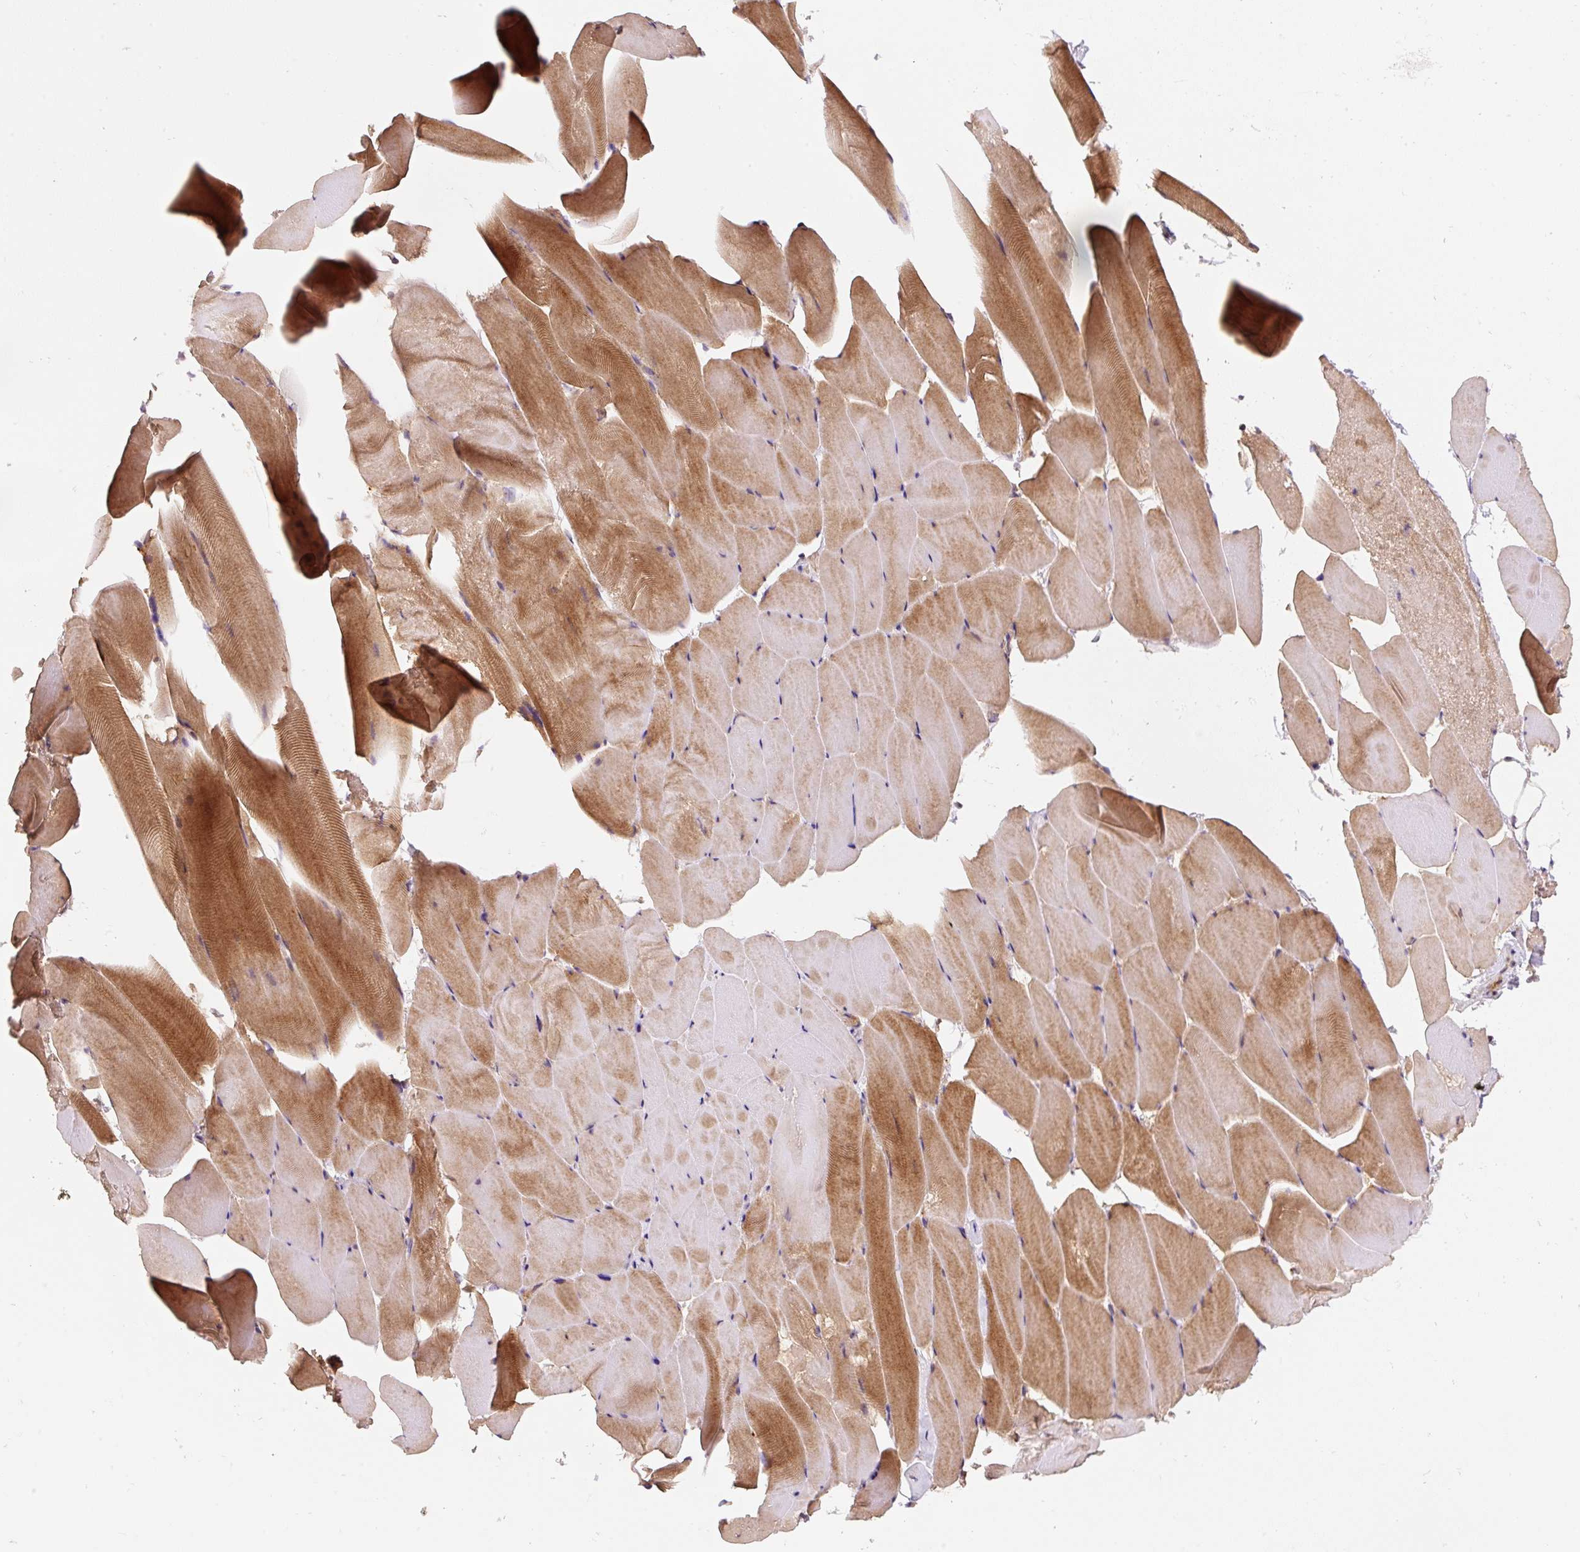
{"staining": {"intensity": "moderate", "quantity": "25%-75%", "location": "cytoplasmic/membranous"}, "tissue": "skeletal muscle", "cell_type": "Myocytes", "image_type": "normal", "snomed": [{"axis": "morphology", "description": "Normal tissue, NOS"}, {"axis": "topography", "description": "Skeletal muscle"}], "caption": "IHC (DAB (3,3'-diaminobenzidine)) staining of benign human skeletal muscle exhibits moderate cytoplasmic/membranous protein positivity in approximately 25%-75% of myocytes.", "gene": "EIF2S2", "patient": {"sex": "female", "age": 64}}